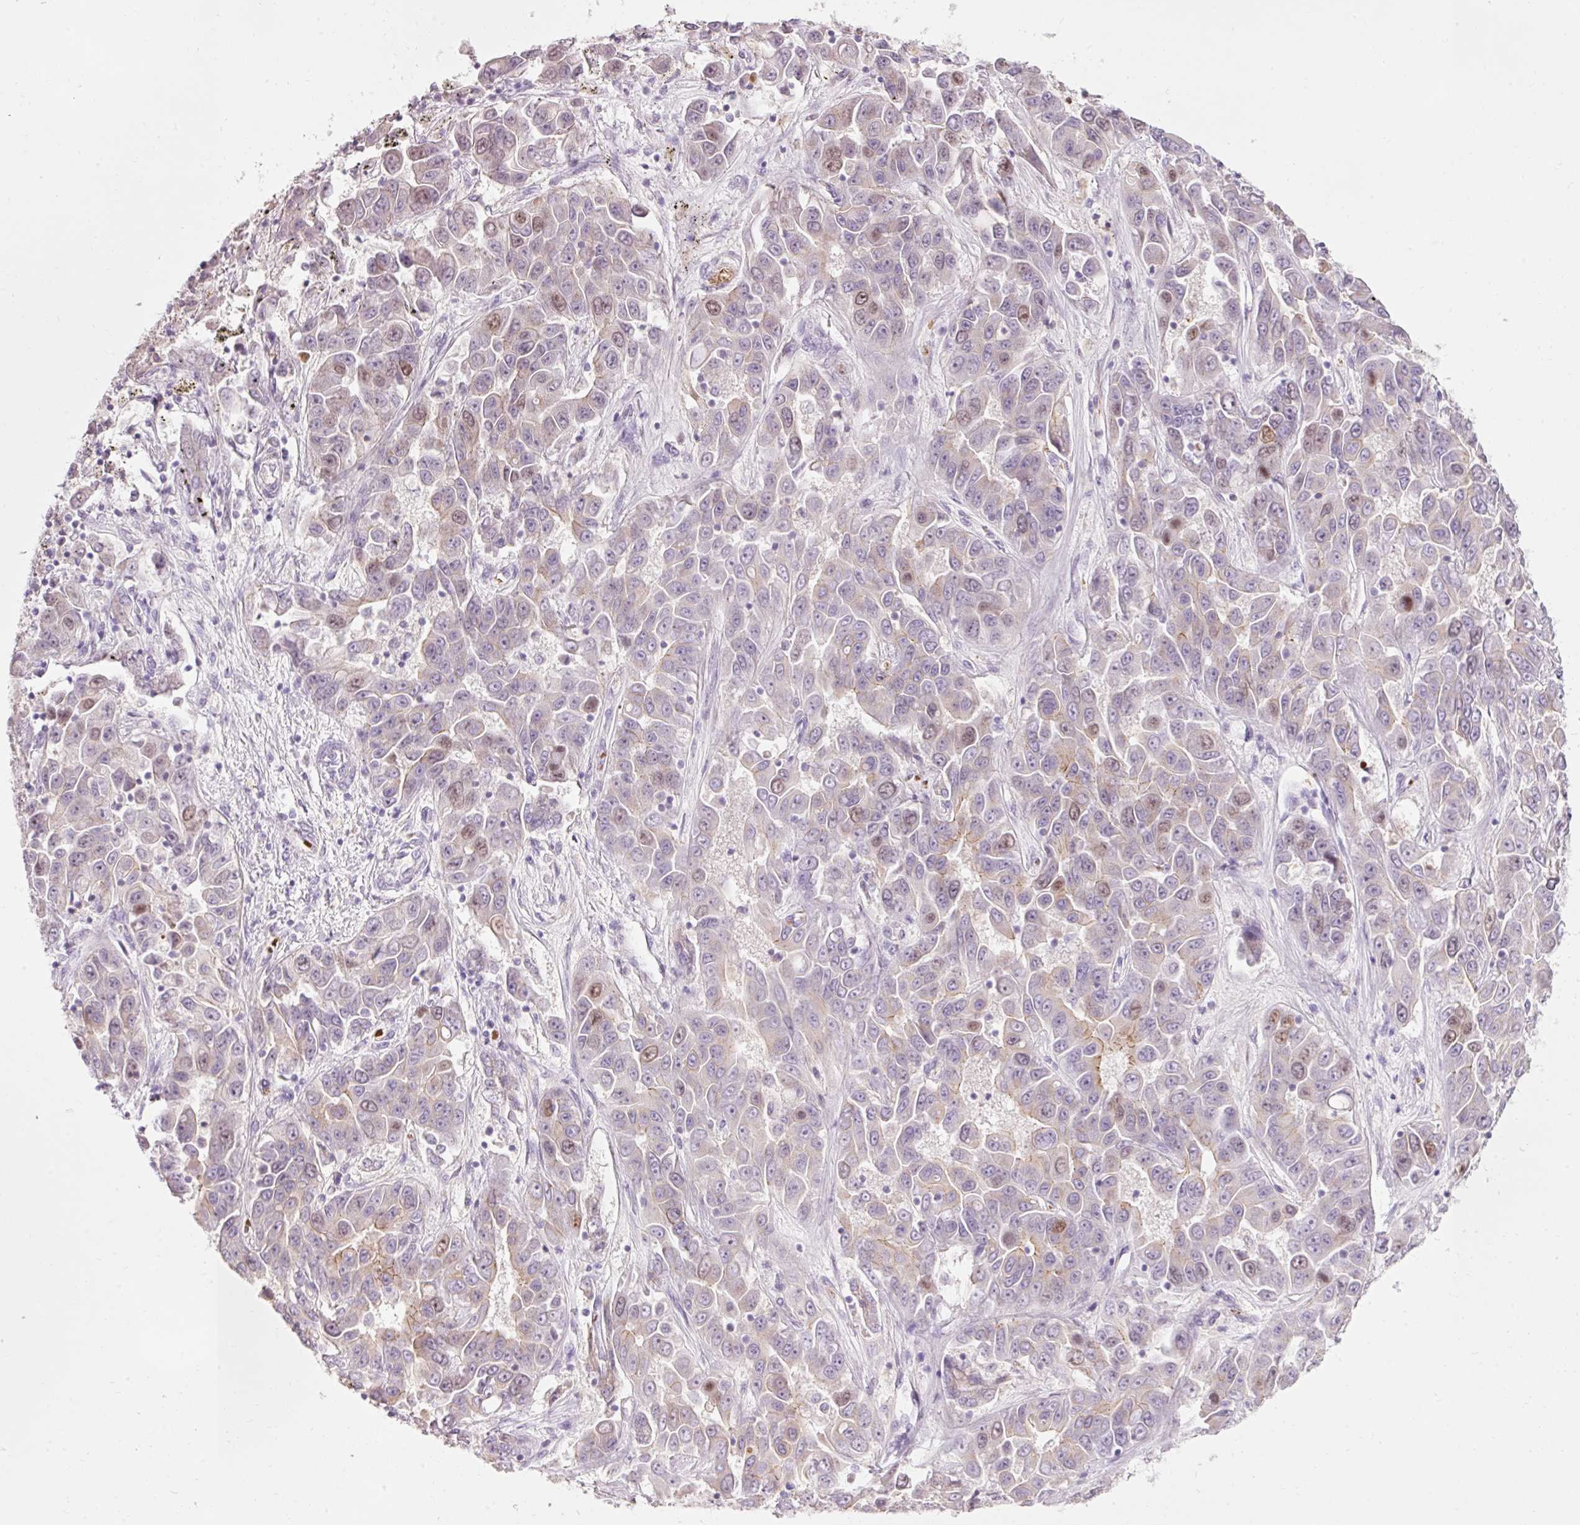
{"staining": {"intensity": "weak", "quantity": "25%-75%", "location": "cytoplasmic/membranous,nuclear"}, "tissue": "liver cancer", "cell_type": "Tumor cells", "image_type": "cancer", "snomed": [{"axis": "morphology", "description": "Cholangiocarcinoma"}, {"axis": "topography", "description": "Liver"}], "caption": "Liver cancer (cholangiocarcinoma) stained with a protein marker demonstrates weak staining in tumor cells.", "gene": "DHRS11", "patient": {"sex": "female", "age": 52}}